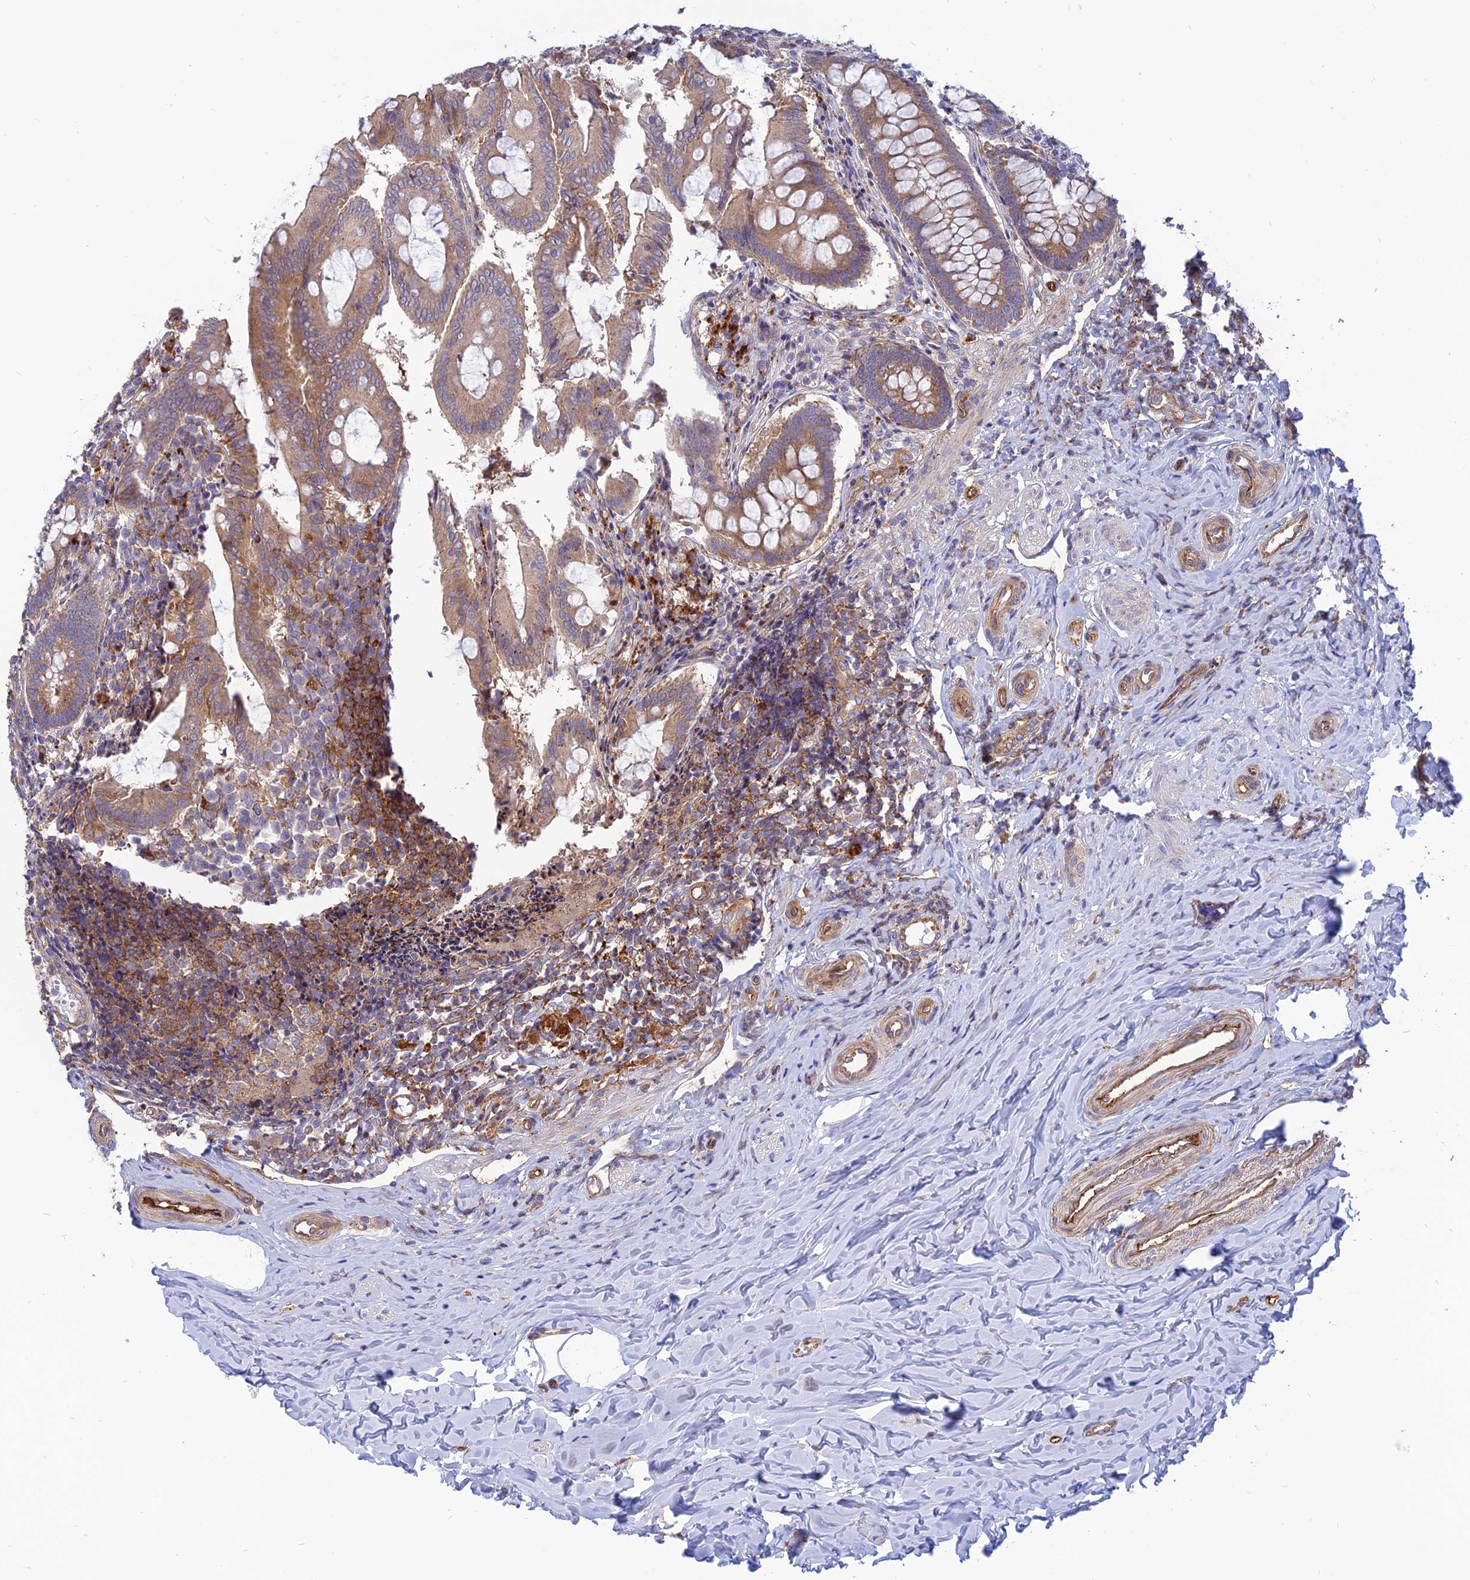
{"staining": {"intensity": "moderate", "quantity": ">75%", "location": "cytoplasmic/membranous"}, "tissue": "appendix", "cell_type": "Glandular cells", "image_type": "normal", "snomed": [{"axis": "morphology", "description": "Normal tissue, NOS"}, {"axis": "topography", "description": "Appendix"}], "caption": "IHC of benign human appendix displays medium levels of moderate cytoplasmic/membranous staining in about >75% of glandular cells. The staining is performed using DAB (3,3'-diaminobenzidine) brown chromogen to label protein expression. The nuclei are counter-stained blue using hematoxylin.", "gene": "PHKA2", "patient": {"sex": "female", "age": 33}}